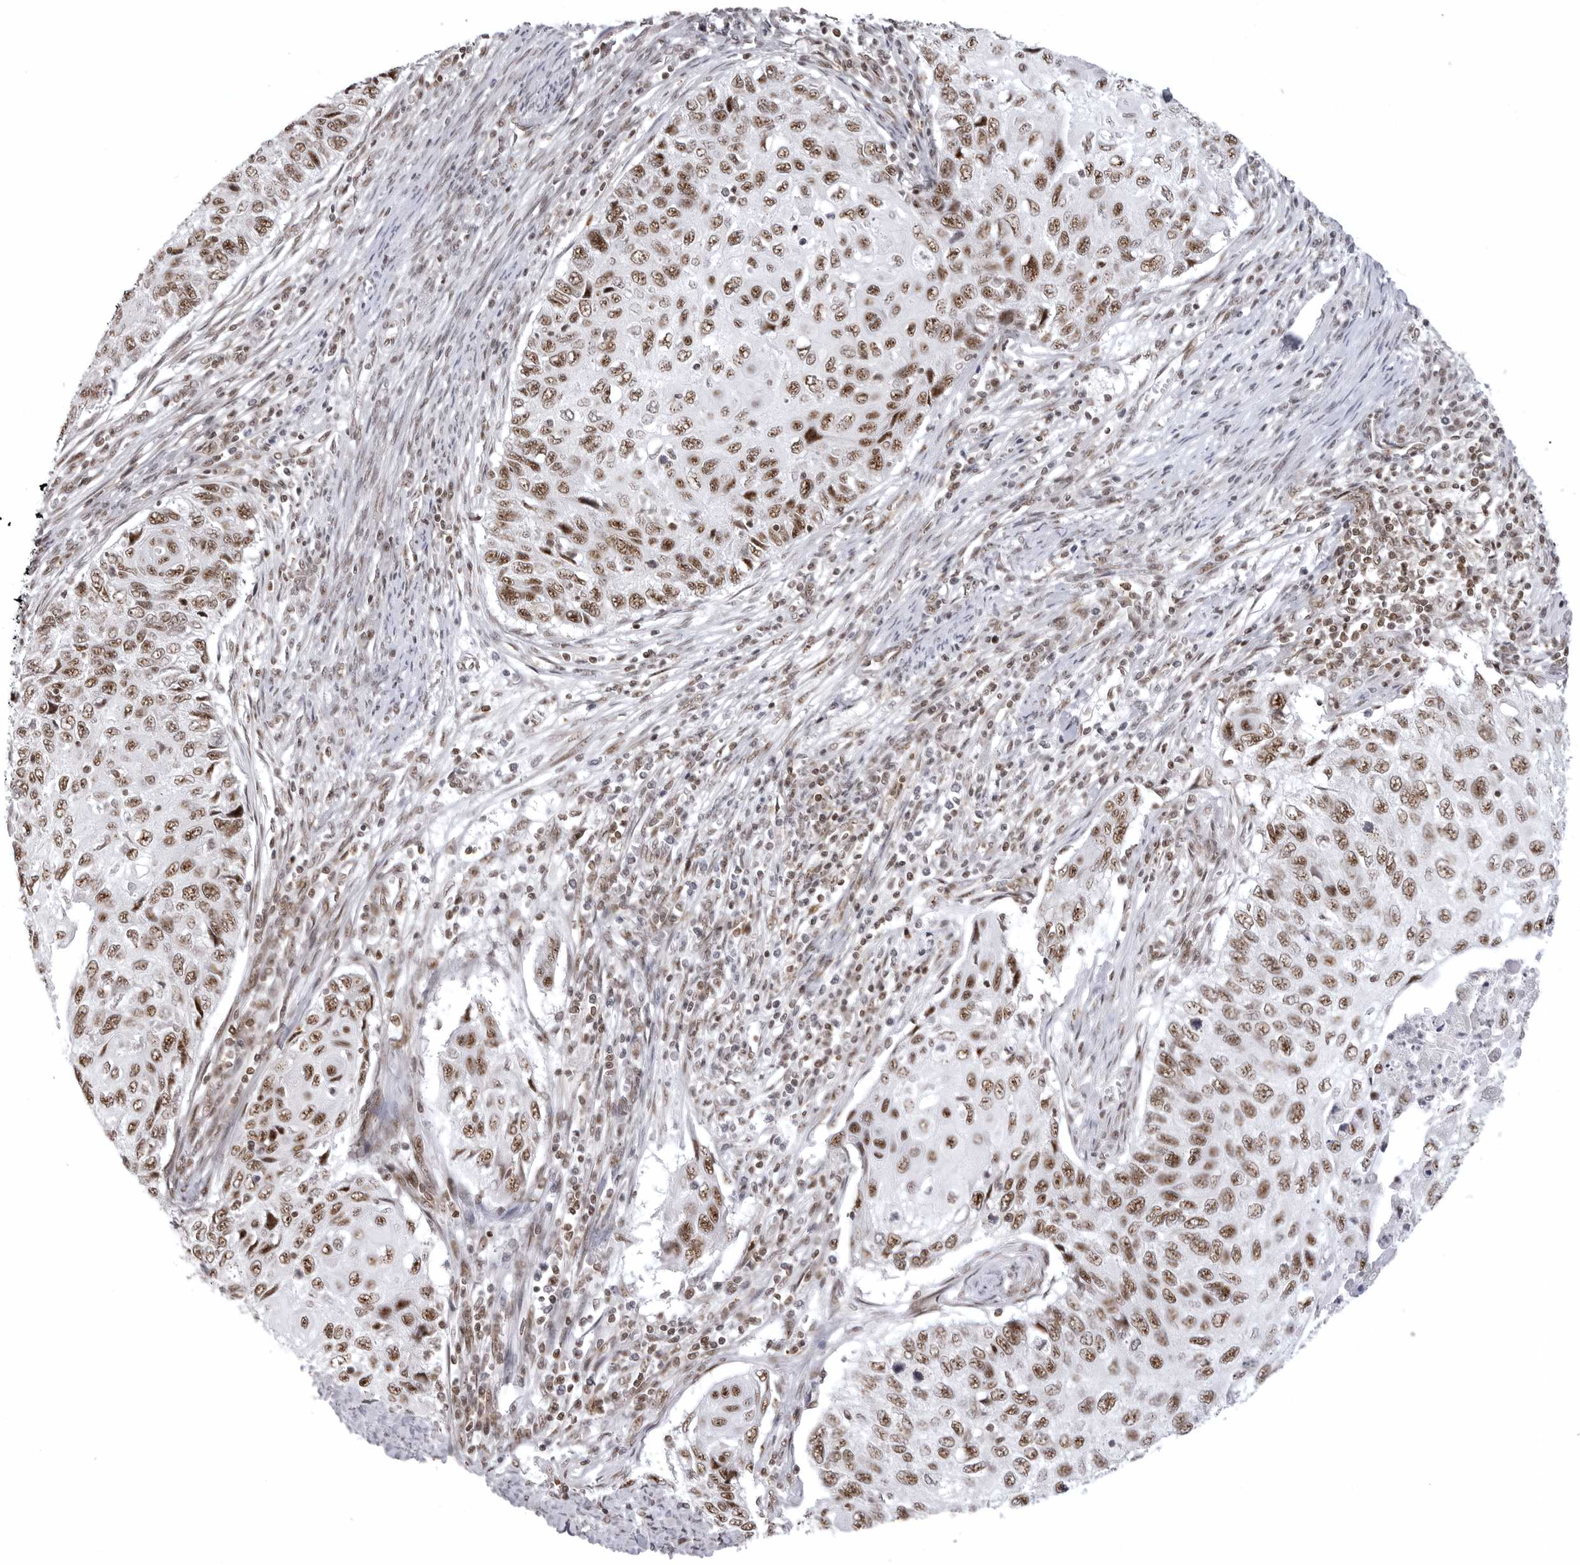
{"staining": {"intensity": "moderate", "quantity": ">75%", "location": "nuclear"}, "tissue": "cervical cancer", "cell_type": "Tumor cells", "image_type": "cancer", "snomed": [{"axis": "morphology", "description": "Squamous cell carcinoma, NOS"}, {"axis": "topography", "description": "Cervix"}], "caption": "DAB (3,3'-diaminobenzidine) immunohistochemical staining of human cervical cancer shows moderate nuclear protein positivity in about >75% of tumor cells. (Stains: DAB in brown, nuclei in blue, Microscopy: brightfield microscopy at high magnification).", "gene": "WRAP53", "patient": {"sex": "female", "age": 70}}